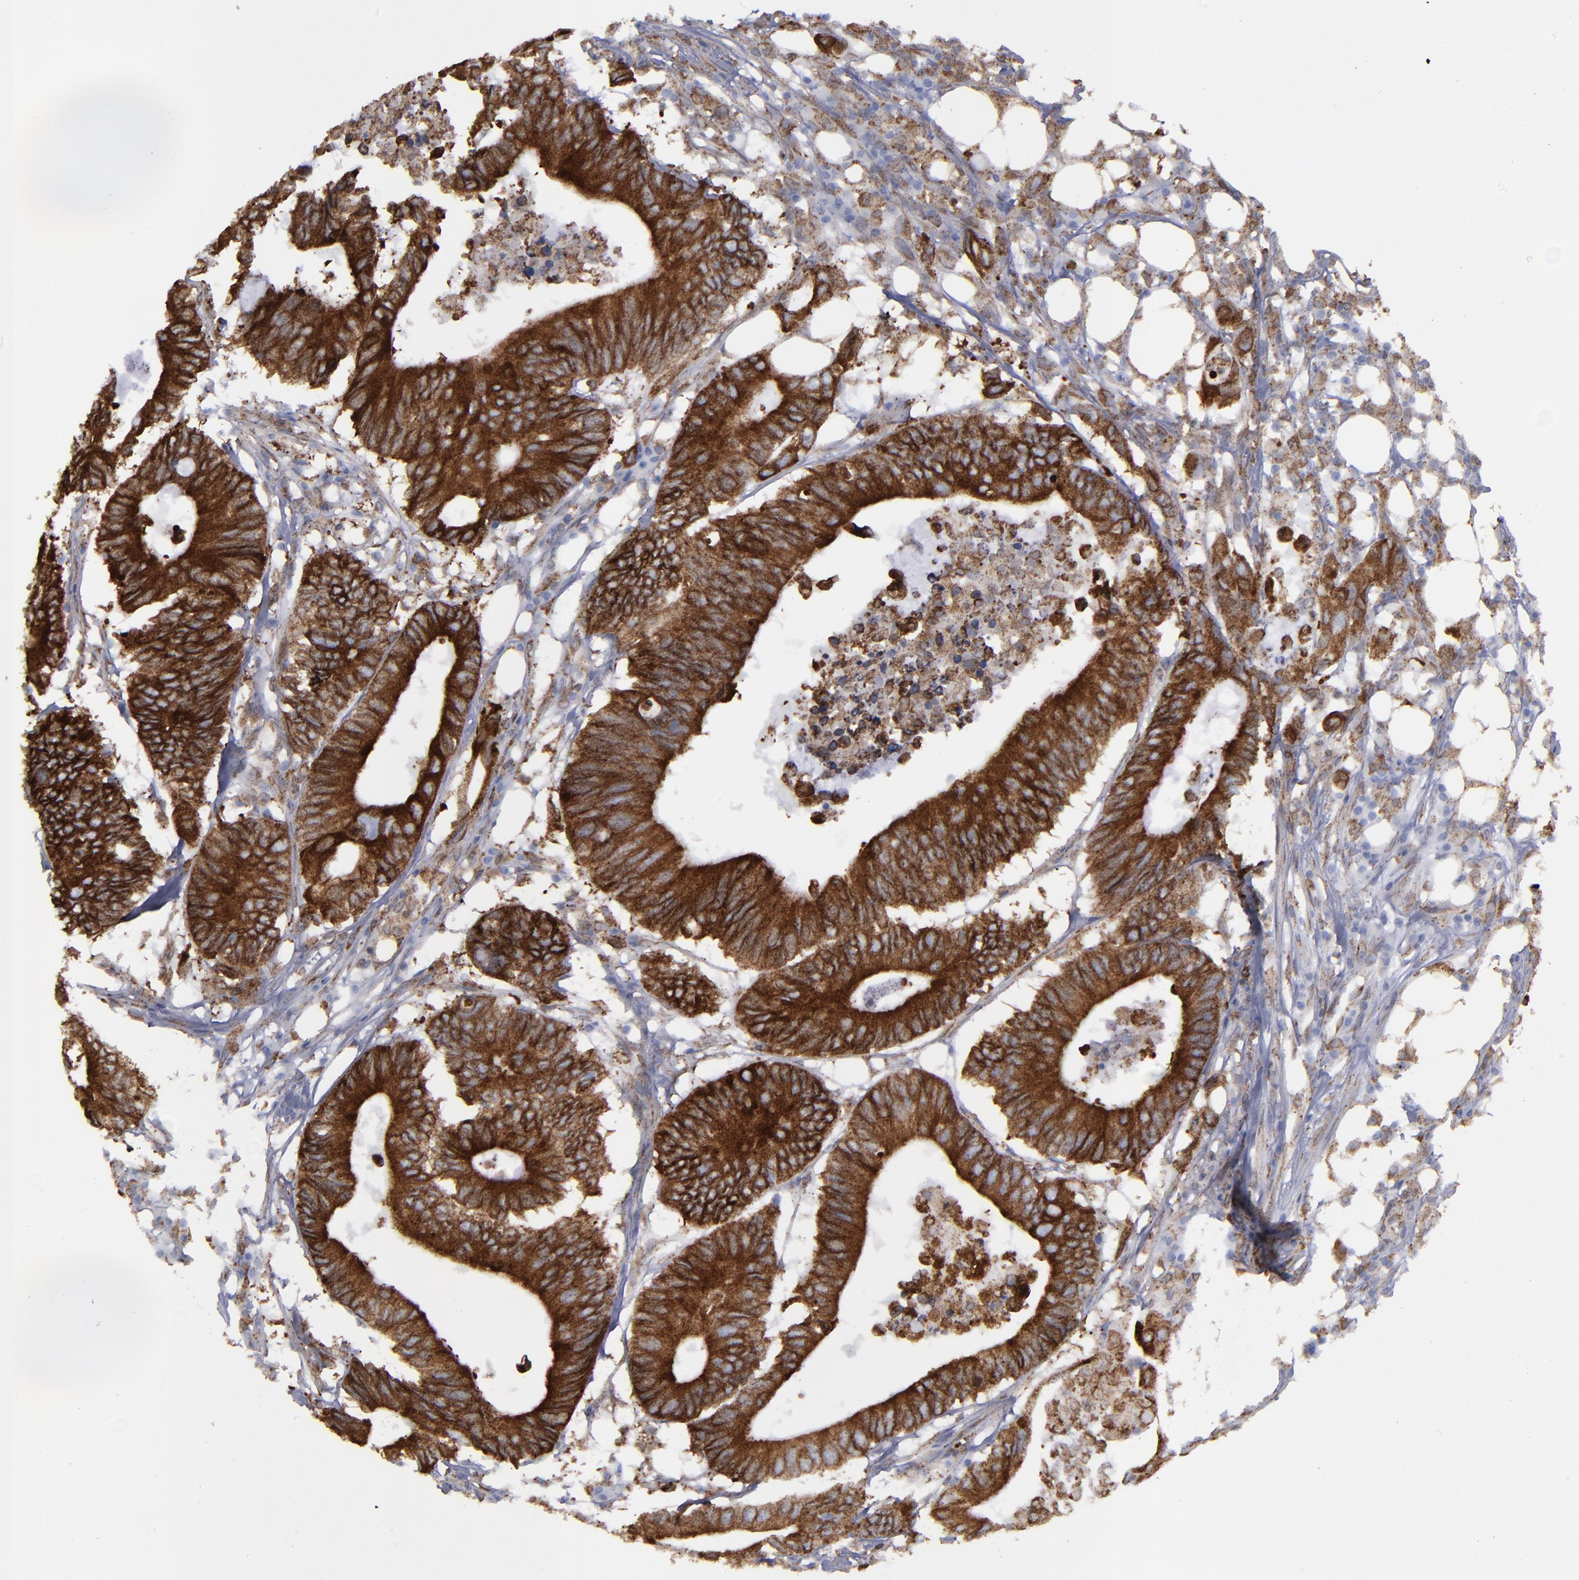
{"staining": {"intensity": "strong", "quantity": ">75%", "location": "cytoplasmic/membranous"}, "tissue": "colorectal cancer", "cell_type": "Tumor cells", "image_type": "cancer", "snomed": [{"axis": "morphology", "description": "Adenocarcinoma, NOS"}, {"axis": "topography", "description": "Colon"}], "caption": "This micrograph demonstrates immunohistochemistry staining of colorectal cancer (adenocarcinoma), with high strong cytoplasmic/membranous expression in about >75% of tumor cells.", "gene": "ERLIN2", "patient": {"sex": "male", "age": 71}}